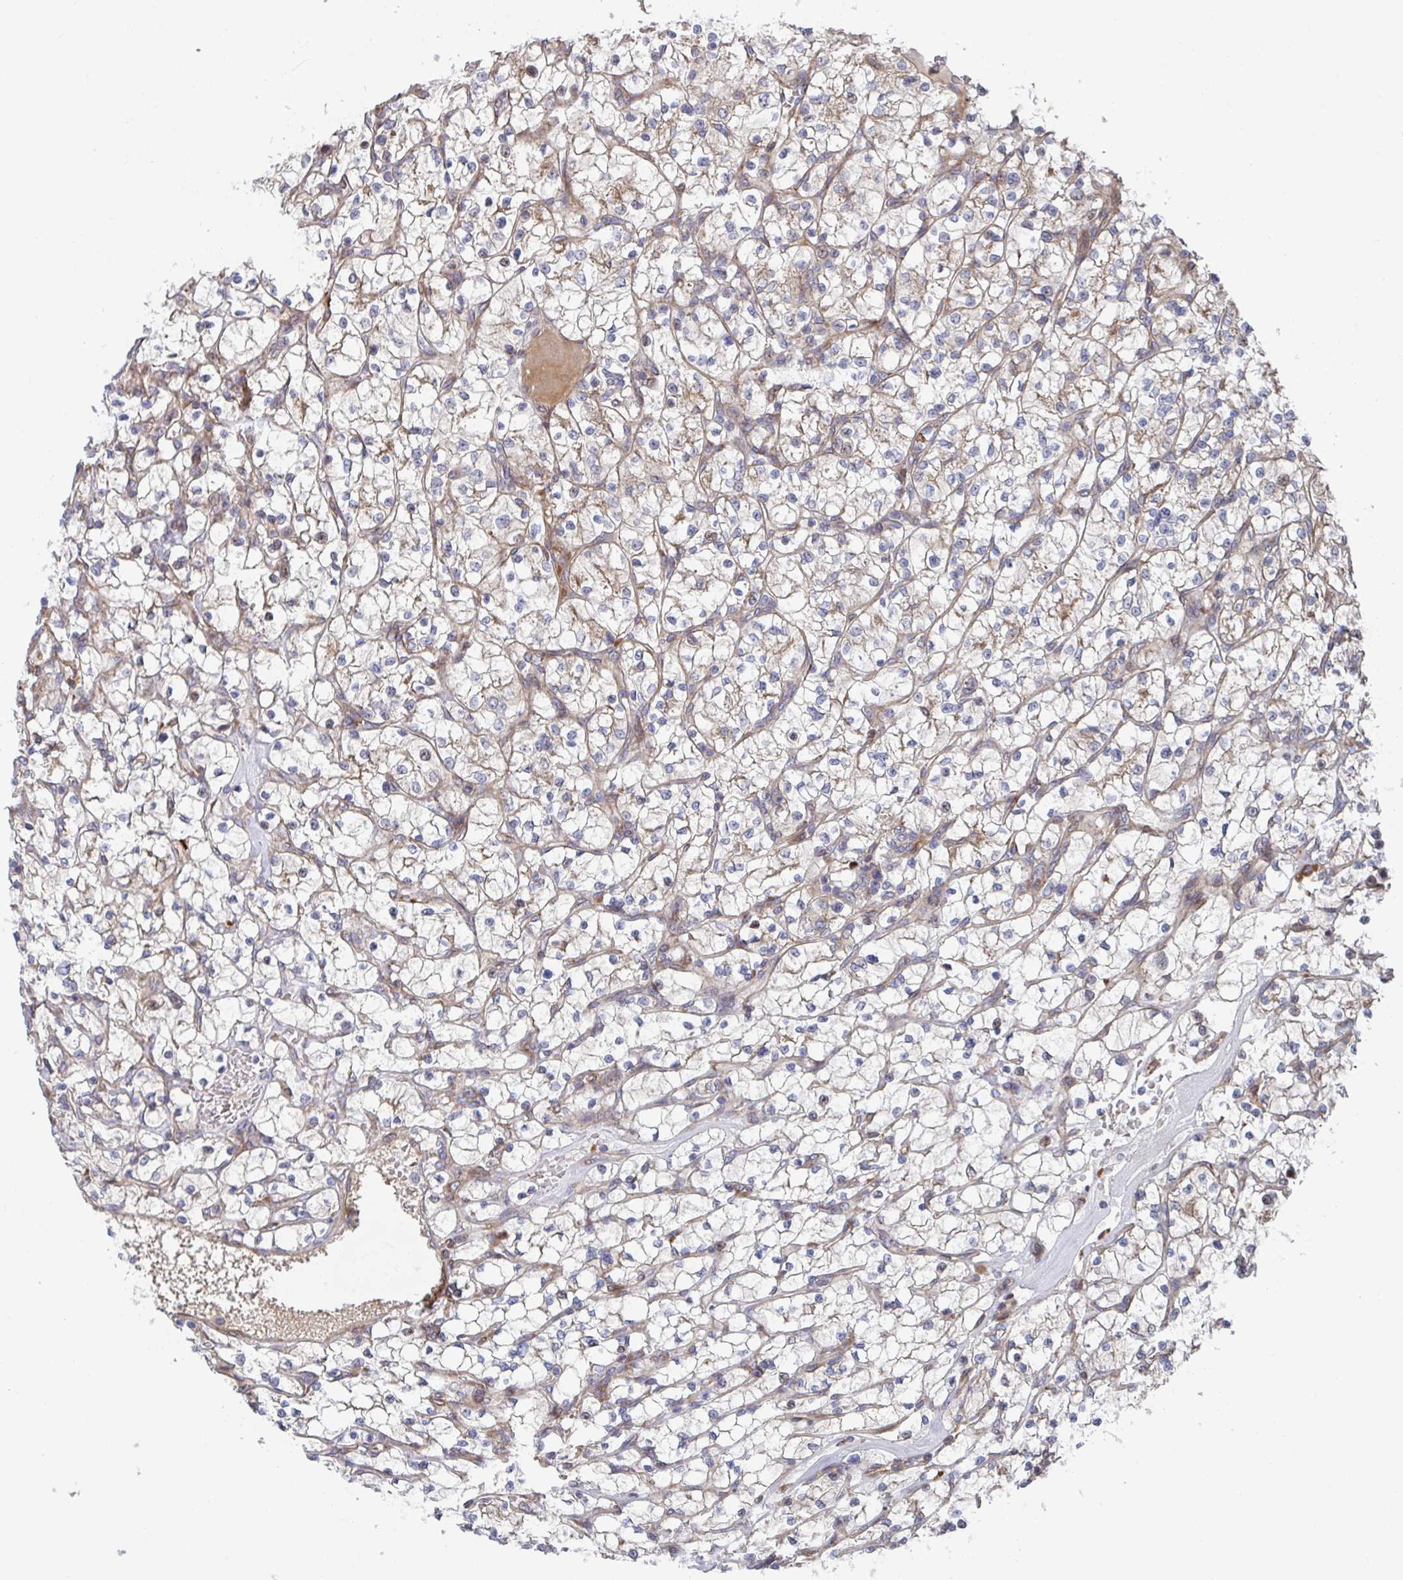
{"staining": {"intensity": "negative", "quantity": "none", "location": "none"}, "tissue": "renal cancer", "cell_type": "Tumor cells", "image_type": "cancer", "snomed": [{"axis": "morphology", "description": "Adenocarcinoma, NOS"}, {"axis": "topography", "description": "Kidney"}], "caption": "There is no significant positivity in tumor cells of renal adenocarcinoma.", "gene": "FJX1", "patient": {"sex": "female", "age": 64}}